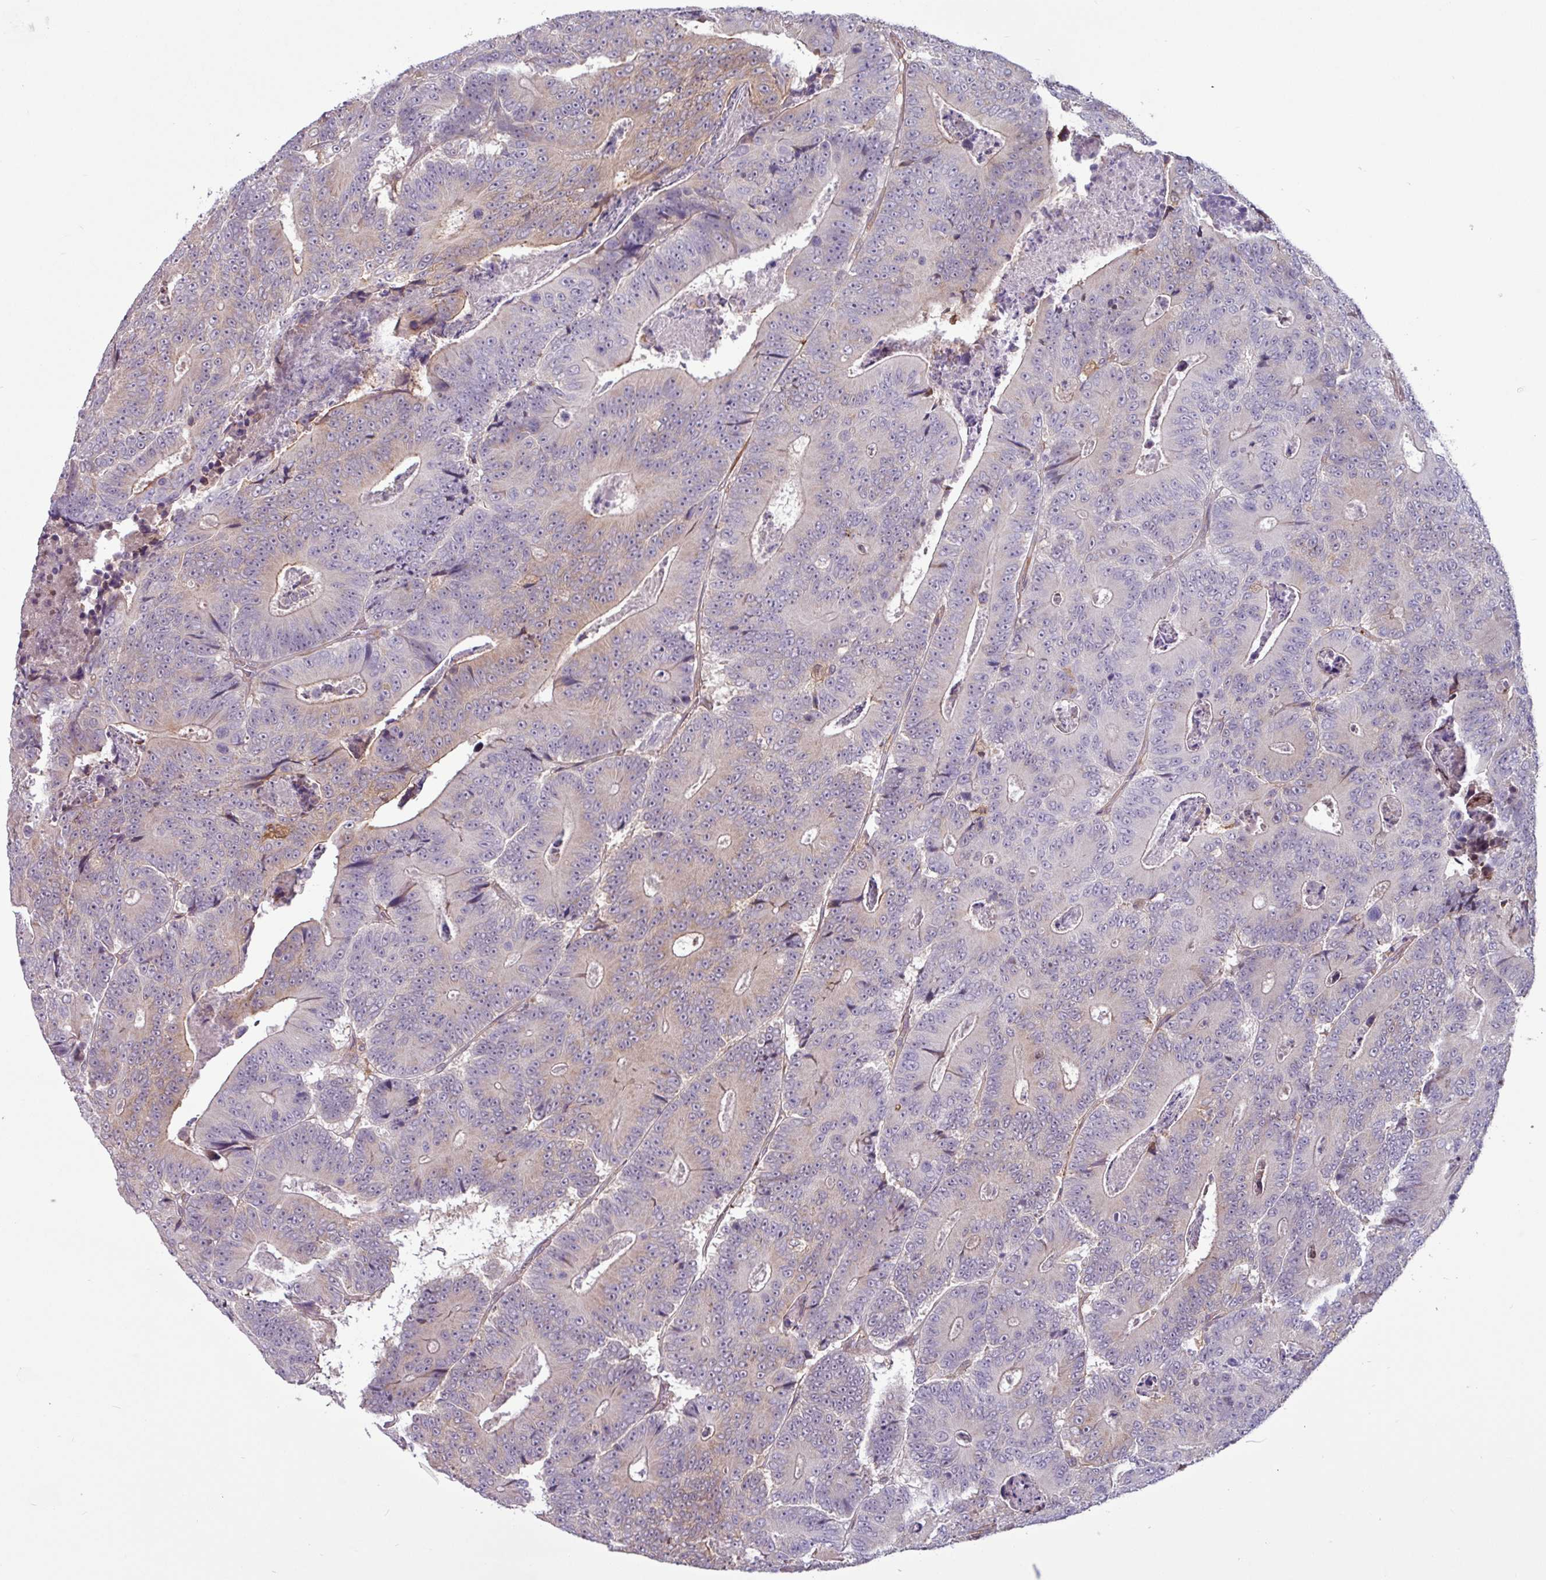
{"staining": {"intensity": "negative", "quantity": "none", "location": "none"}, "tissue": "colorectal cancer", "cell_type": "Tumor cells", "image_type": "cancer", "snomed": [{"axis": "morphology", "description": "Adenocarcinoma, NOS"}, {"axis": "topography", "description": "Colon"}], "caption": "Human colorectal cancer stained for a protein using immunohistochemistry (IHC) reveals no positivity in tumor cells.", "gene": "PCED1A", "patient": {"sex": "male", "age": 83}}